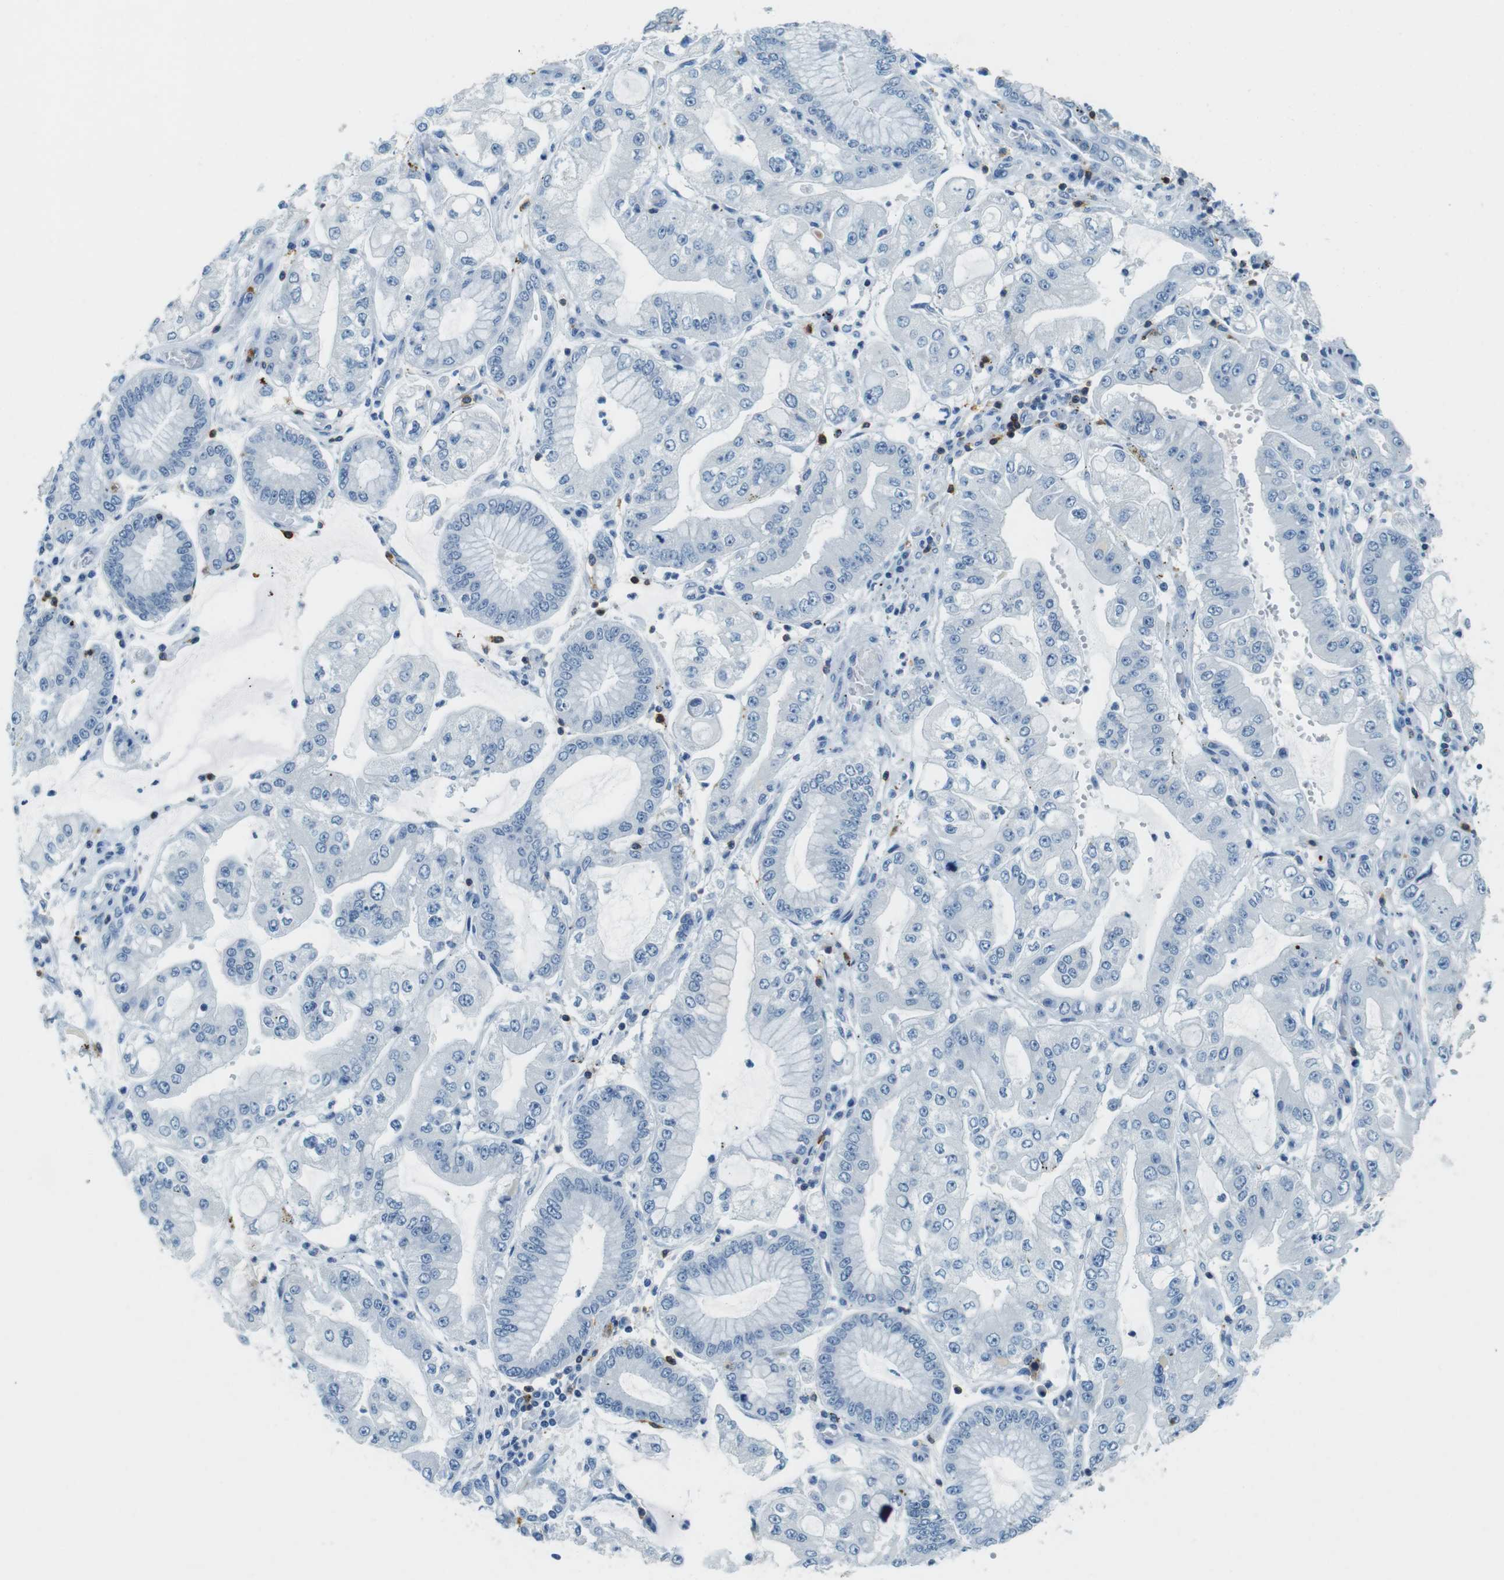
{"staining": {"intensity": "negative", "quantity": "none", "location": "none"}, "tissue": "stomach cancer", "cell_type": "Tumor cells", "image_type": "cancer", "snomed": [{"axis": "morphology", "description": "Adenocarcinoma, NOS"}, {"axis": "topography", "description": "Stomach"}], "caption": "A high-resolution photomicrograph shows immunohistochemistry (IHC) staining of stomach cancer, which shows no significant expression in tumor cells.", "gene": "LAT", "patient": {"sex": "male", "age": 76}}